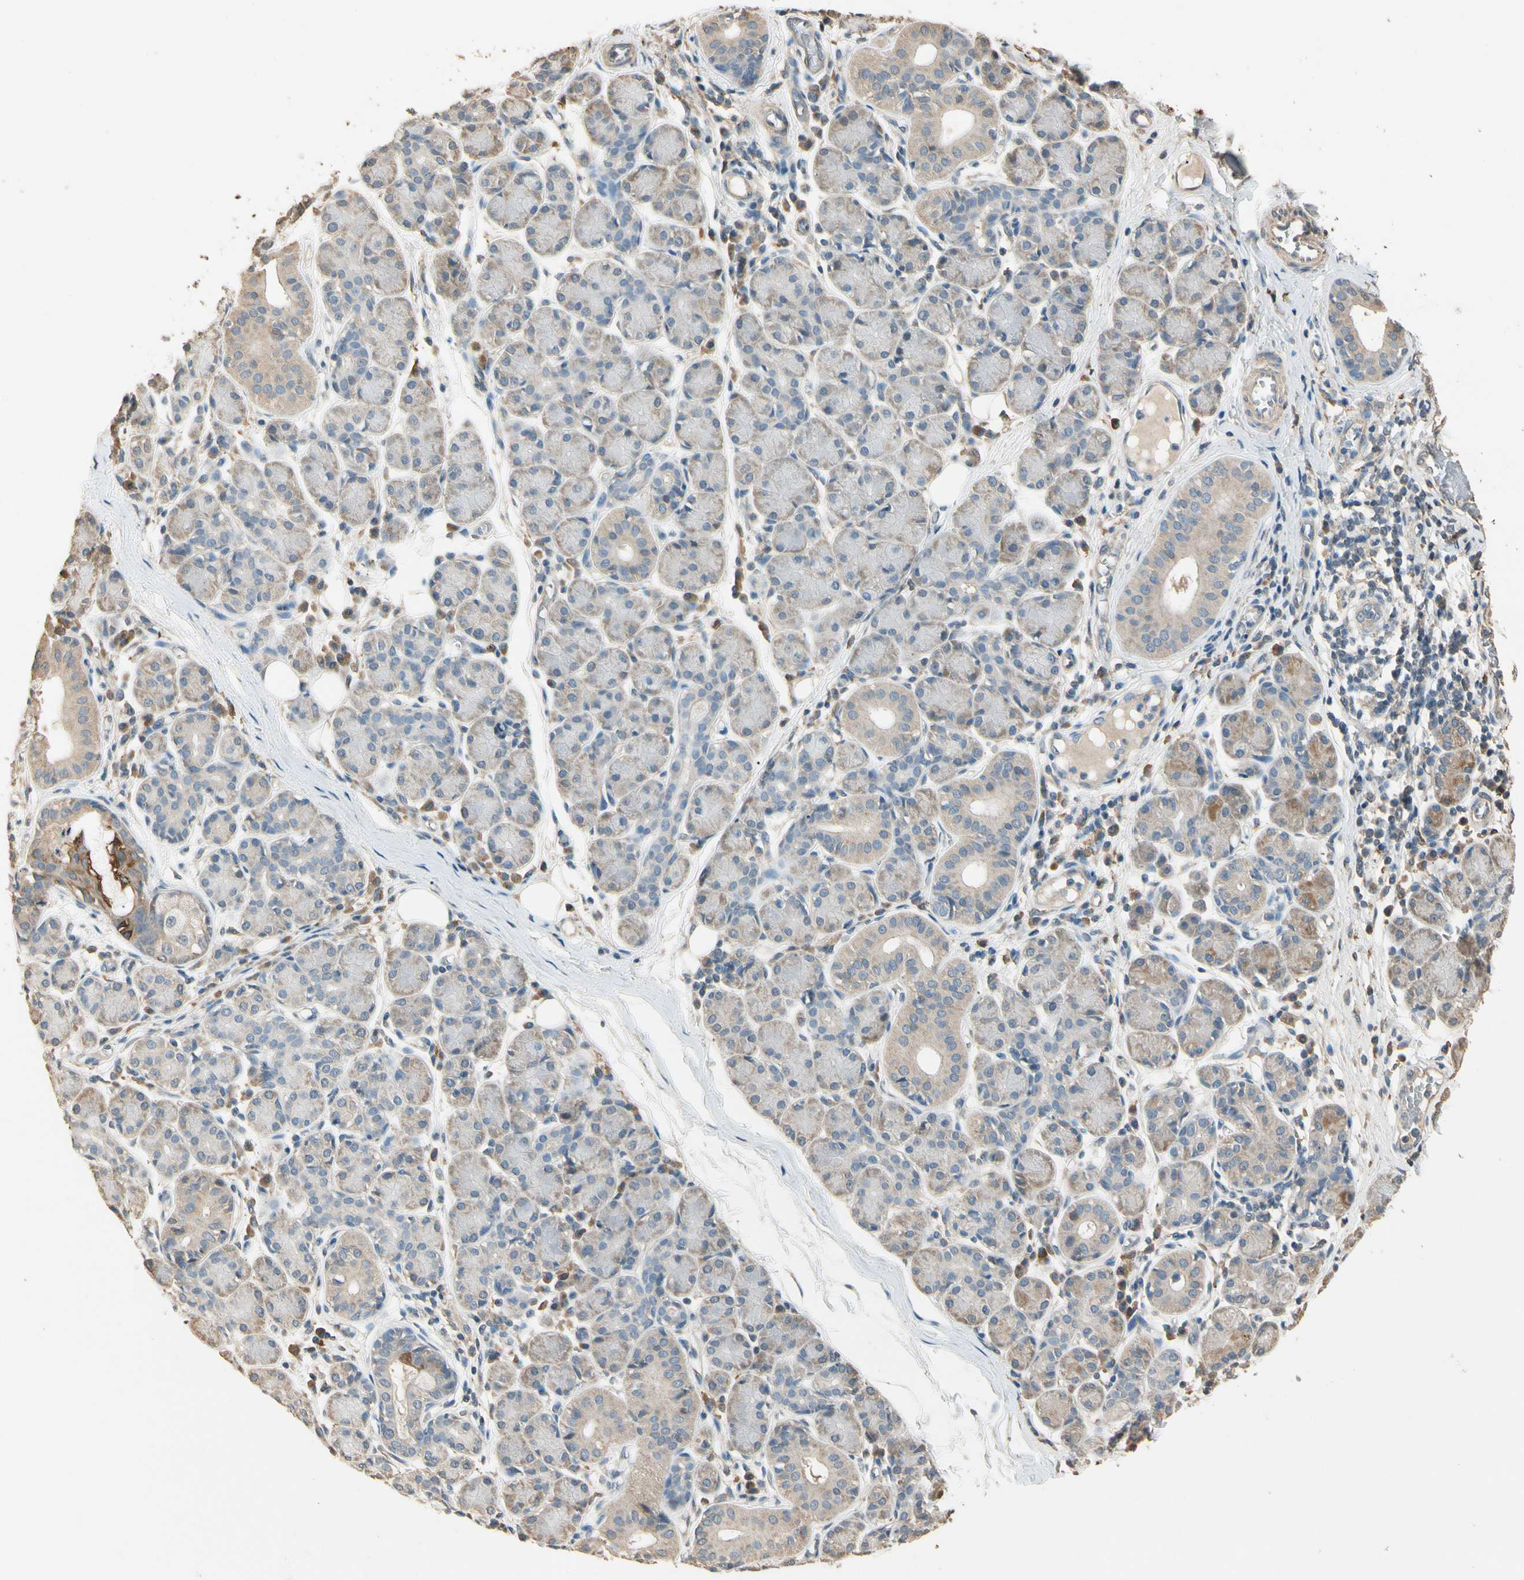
{"staining": {"intensity": "weak", "quantity": "25%-75%", "location": "cytoplasmic/membranous"}, "tissue": "salivary gland", "cell_type": "Glandular cells", "image_type": "normal", "snomed": [{"axis": "morphology", "description": "Normal tissue, NOS"}, {"axis": "morphology", "description": "Inflammation, NOS"}, {"axis": "topography", "description": "Lymph node"}, {"axis": "topography", "description": "Salivary gland"}], "caption": "A high-resolution histopathology image shows immunohistochemistry (IHC) staining of normal salivary gland, which displays weak cytoplasmic/membranous positivity in about 25%-75% of glandular cells. (brown staining indicates protein expression, while blue staining denotes nuclei).", "gene": "CDH6", "patient": {"sex": "male", "age": 3}}